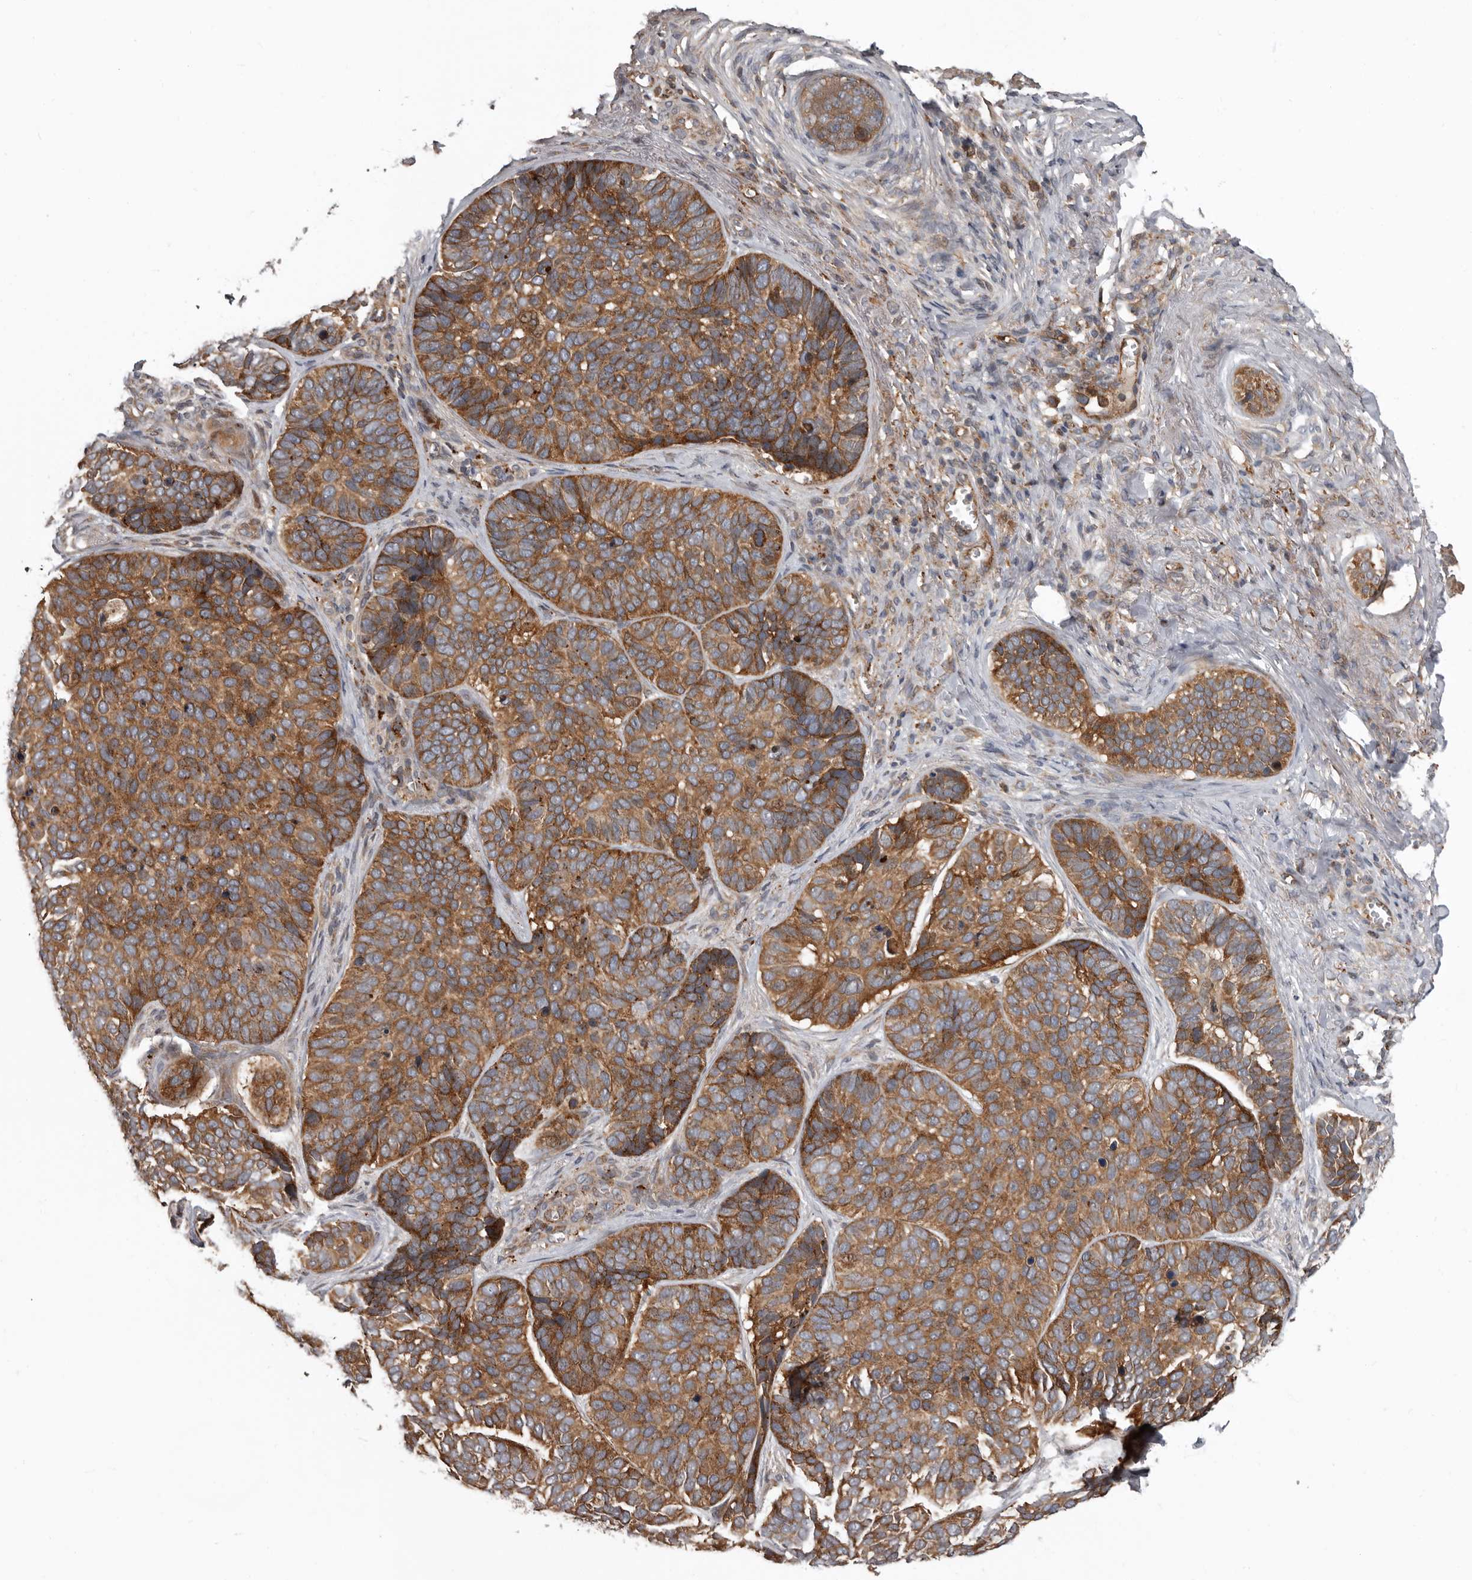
{"staining": {"intensity": "moderate", "quantity": ">75%", "location": "cytoplasmic/membranous"}, "tissue": "skin cancer", "cell_type": "Tumor cells", "image_type": "cancer", "snomed": [{"axis": "morphology", "description": "Basal cell carcinoma"}, {"axis": "topography", "description": "Skin"}], "caption": "Skin cancer (basal cell carcinoma) stained with a protein marker displays moderate staining in tumor cells.", "gene": "FGFR4", "patient": {"sex": "male", "age": 62}}